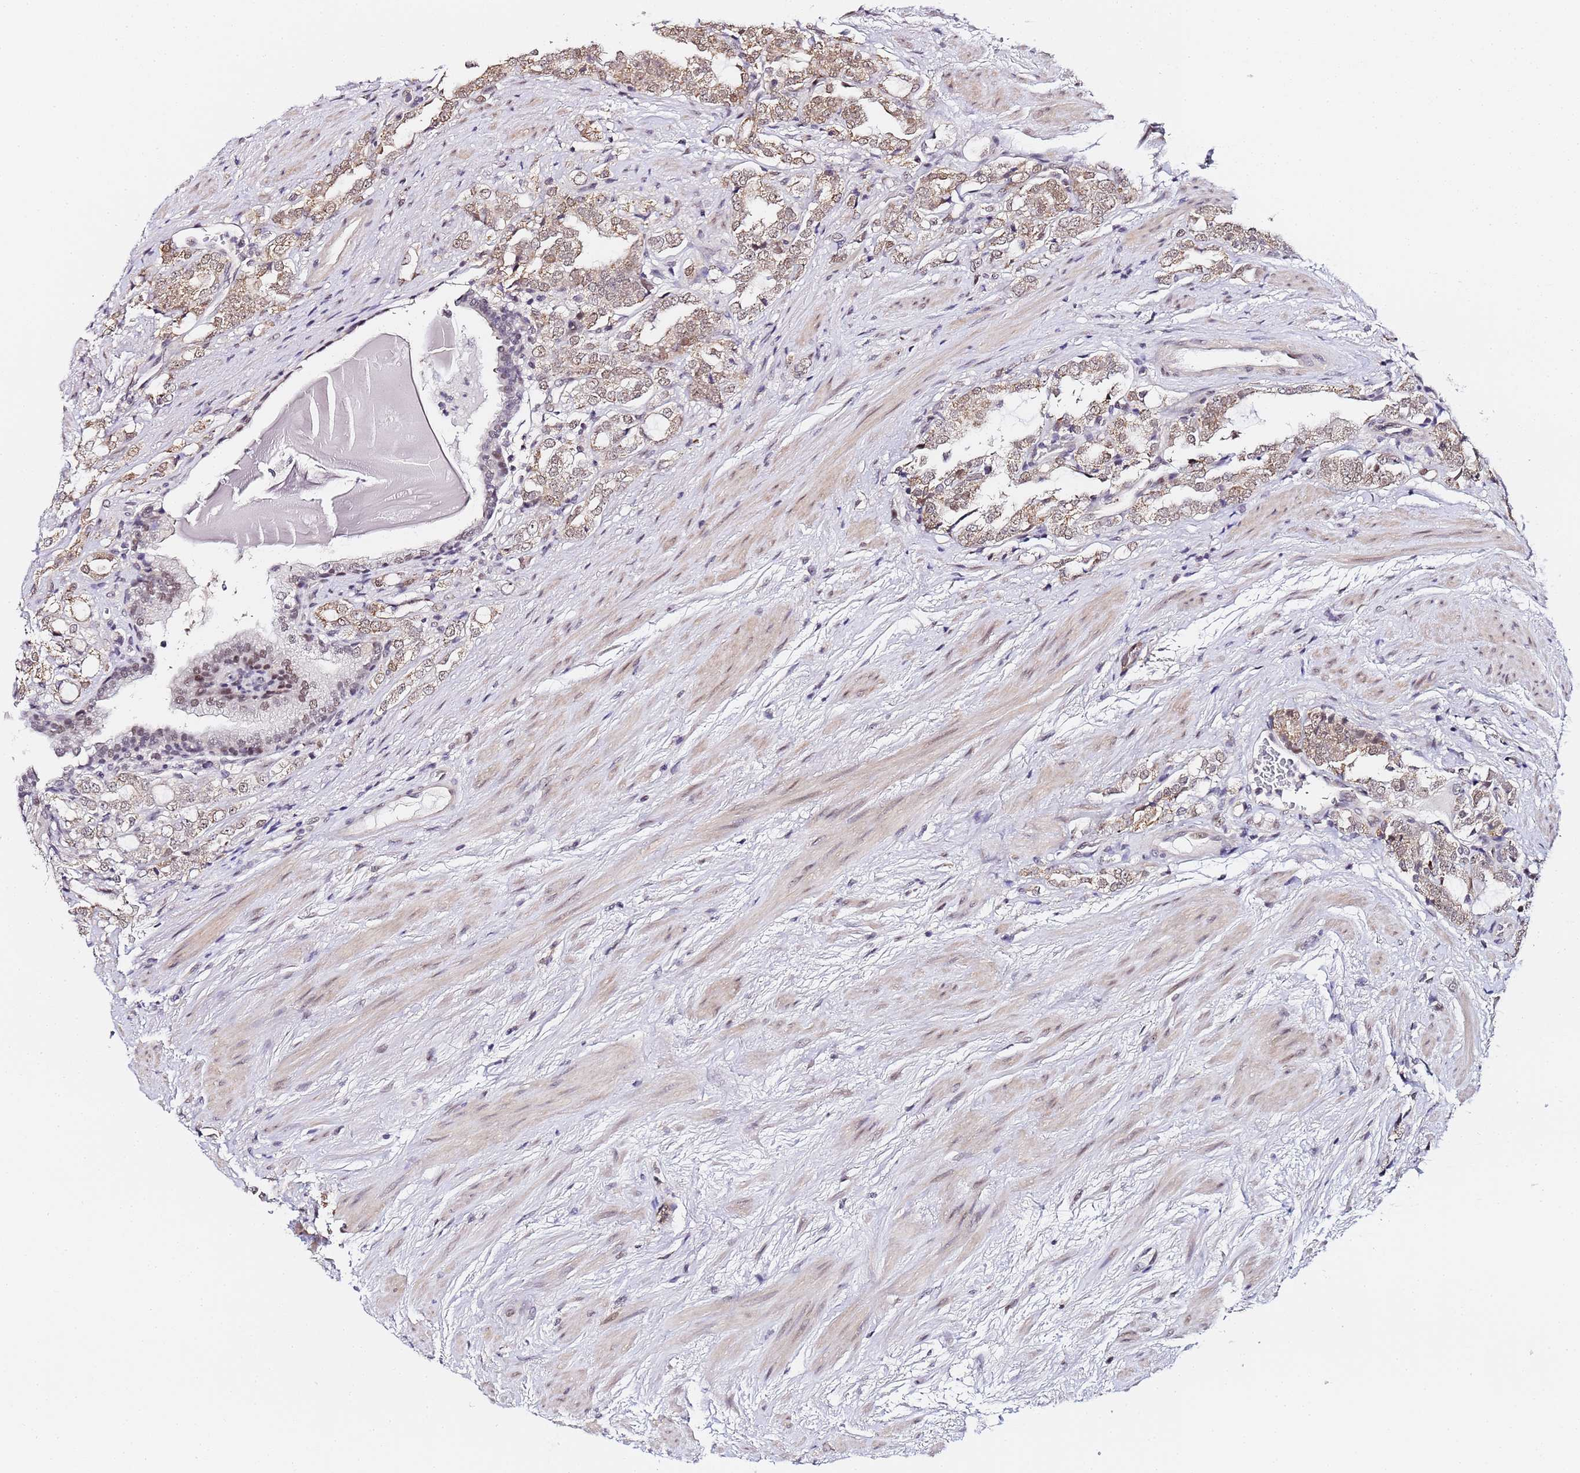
{"staining": {"intensity": "weak", "quantity": ">75%", "location": "cytoplasmic/membranous,nuclear"}, "tissue": "prostate cancer", "cell_type": "Tumor cells", "image_type": "cancer", "snomed": [{"axis": "morphology", "description": "Adenocarcinoma, High grade"}, {"axis": "topography", "description": "Prostate"}], "caption": "A low amount of weak cytoplasmic/membranous and nuclear expression is appreciated in approximately >75% of tumor cells in adenocarcinoma (high-grade) (prostate) tissue.", "gene": "LSM3", "patient": {"sex": "male", "age": 64}}